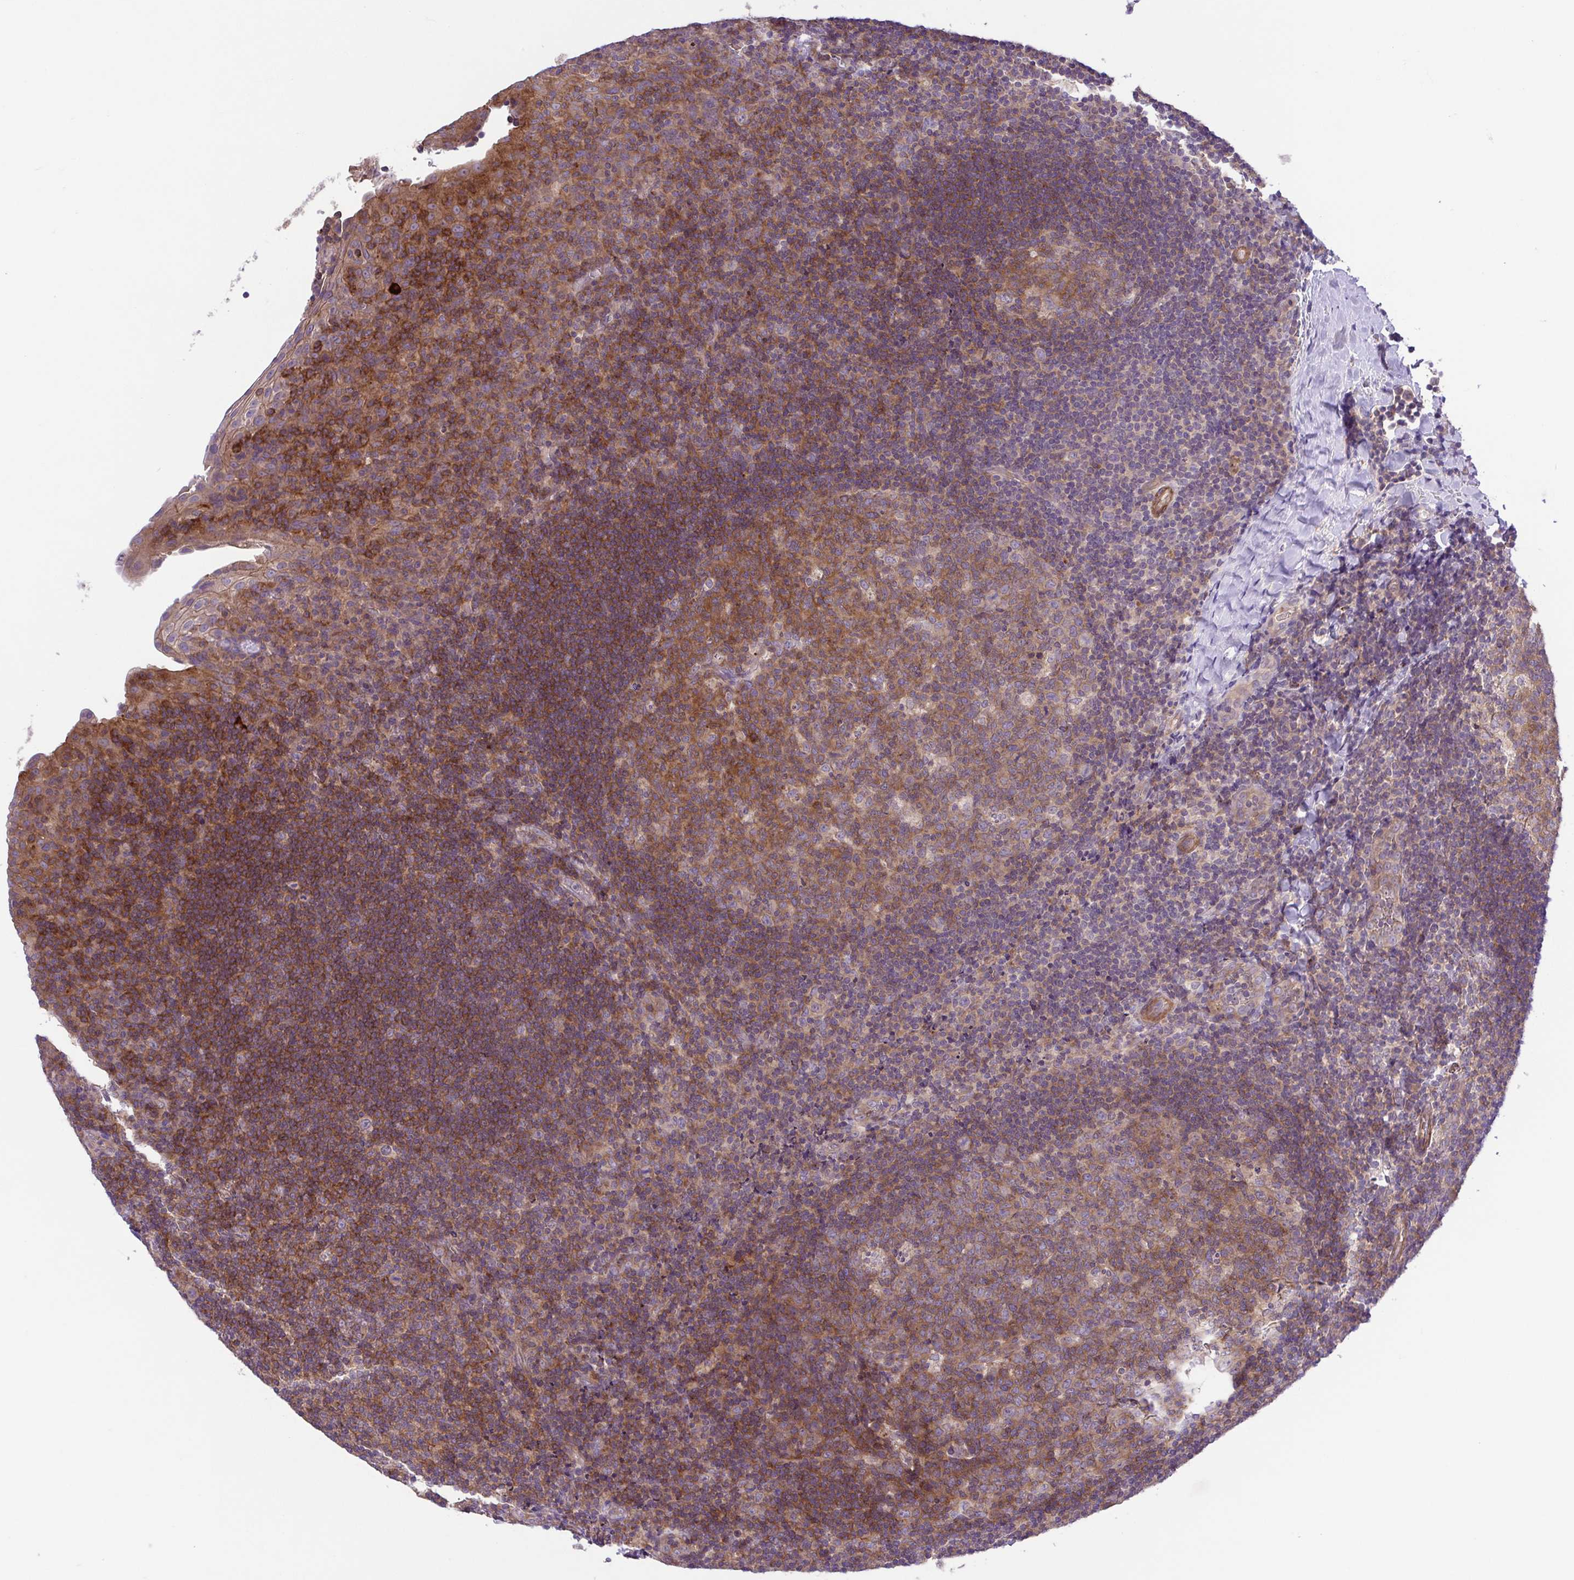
{"staining": {"intensity": "moderate", "quantity": ">75%", "location": "cytoplasmic/membranous"}, "tissue": "tonsil", "cell_type": "Germinal center cells", "image_type": "normal", "snomed": [{"axis": "morphology", "description": "Normal tissue, NOS"}, {"axis": "topography", "description": "Tonsil"}], "caption": "Immunohistochemical staining of unremarkable tonsil displays medium levels of moderate cytoplasmic/membranous staining in approximately >75% of germinal center cells. (DAB (3,3'-diaminobenzidine) = brown stain, brightfield microscopy at high magnification).", "gene": "IDE", "patient": {"sex": "male", "age": 17}}